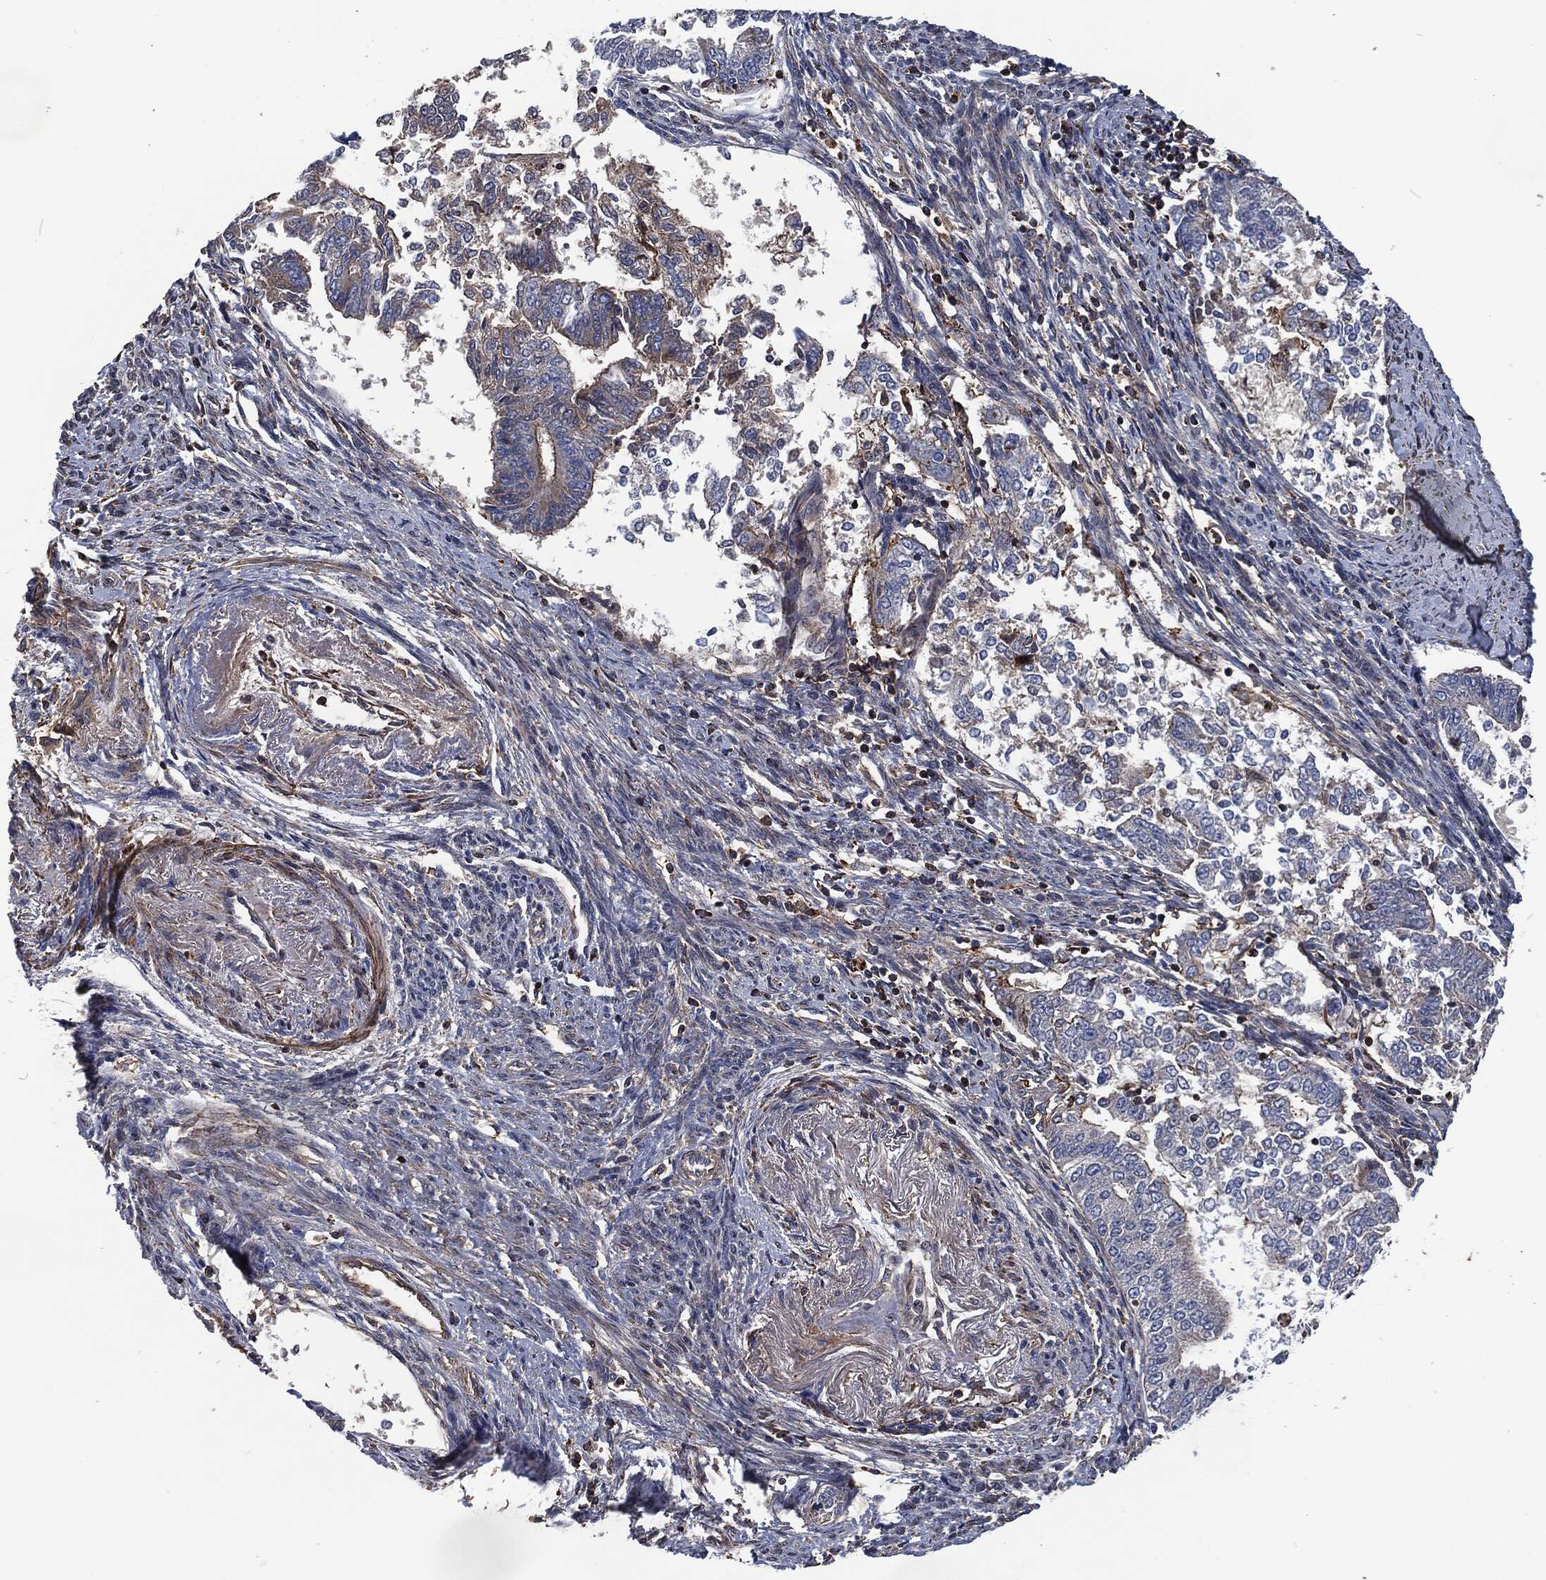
{"staining": {"intensity": "negative", "quantity": "none", "location": "none"}, "tissue": "endometrial cancer", "cell_type": "Tumor cells", "image_type": "cancer", "snomed": [{"axis": "morphology", "description": "Adenocarcinoma, NOS"}, {"axis": "topography", "description": "Endometrium"}], "caption": "There is no significant expression in tumor cells of endometrial adenocarcinoma. The staining was performed using DAB to visualize the protein expression in brown, while the nuclei were stained in blue with hematoxylin (Magnification: 20x).", "gene": "LGALS9", "patient": {"sex": "female", "age": 65}}